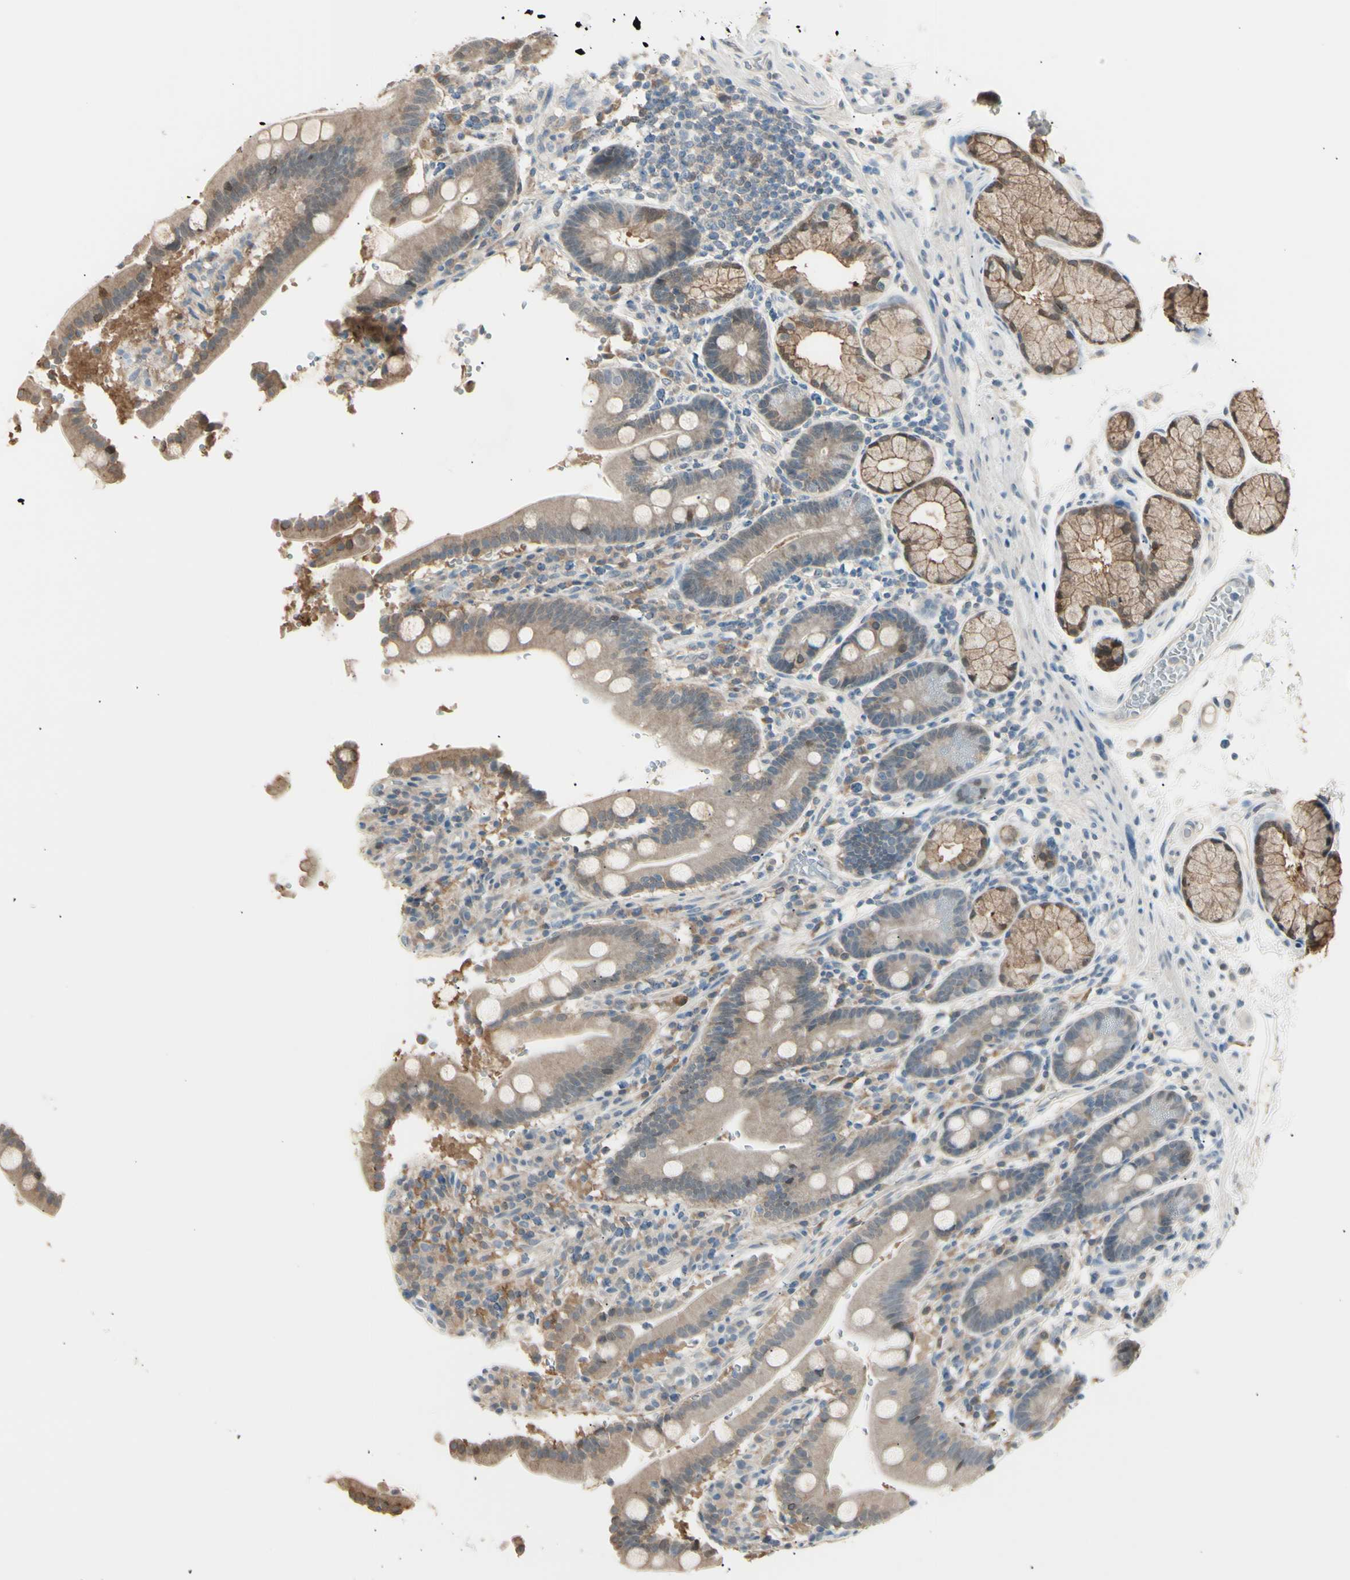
{"staining": {"intensity": "moderate", "quantity": ">75%", "location": "cytoplasmic/membranous"}, "tissue": "duodenum", "cell_type": "Glandular cells", "image_type": "normal", "snomed": [{"axis": "morphology", "description": "Normal tissue, NOS"}, {"axis": "topography", "description": "Small intestine, NOS"}], "caption": "Immunohistochemistry photomicrograph of unremarkable duodenum: human duodenum stained using IHC exhibits medium levels of moderate protein expression localized specifically in the cytoplasmic/membranous of glandular cells, appearing as a cytoplasmic/membranous brown color.", "gene": "LHPP", "patient": {"sex": "female", "age": 71}}